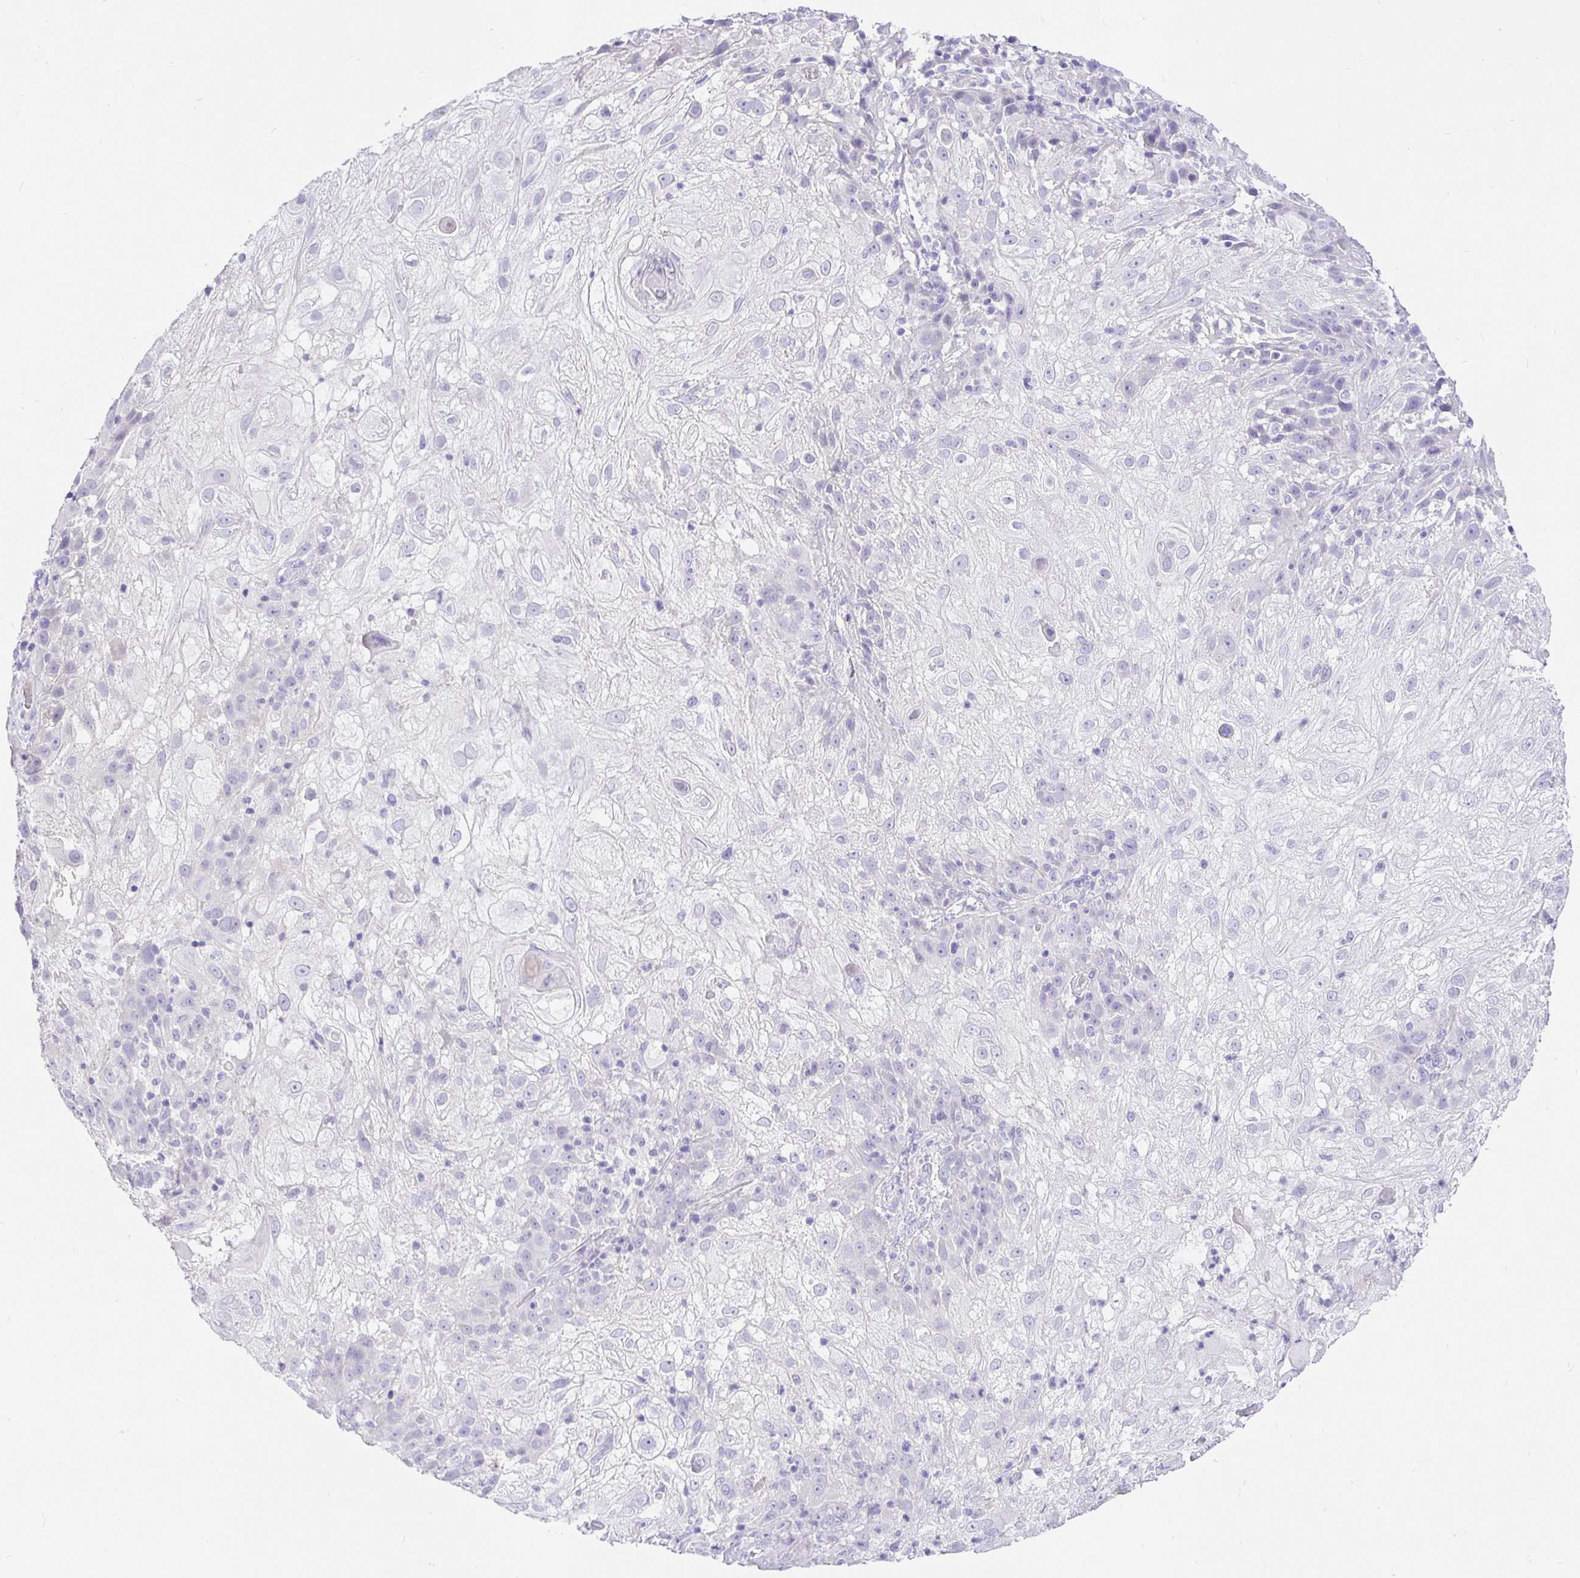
{"staining": {"intensity": "negative", "quantity": "none", "location": "none"}, "tissue": "skin cancer", "cell_type": "Tumor cells", "image_type": "cancer", "snomed": [{"axis": "morphology", "description": "Normal tissue, NOS"}, {"axis": "morphology", "description": "Squamous cell carcinoma, NOS"}, {"axis": "topography", "description": "Skin"}], "caption": "This is an immunohistochemistry (IHC) histopathology image of human squamous cell carcinoma (skin). There is no staining in tumor cells.", "gene": "TPTE", "patient": {"sex": "female", "age": 83}}